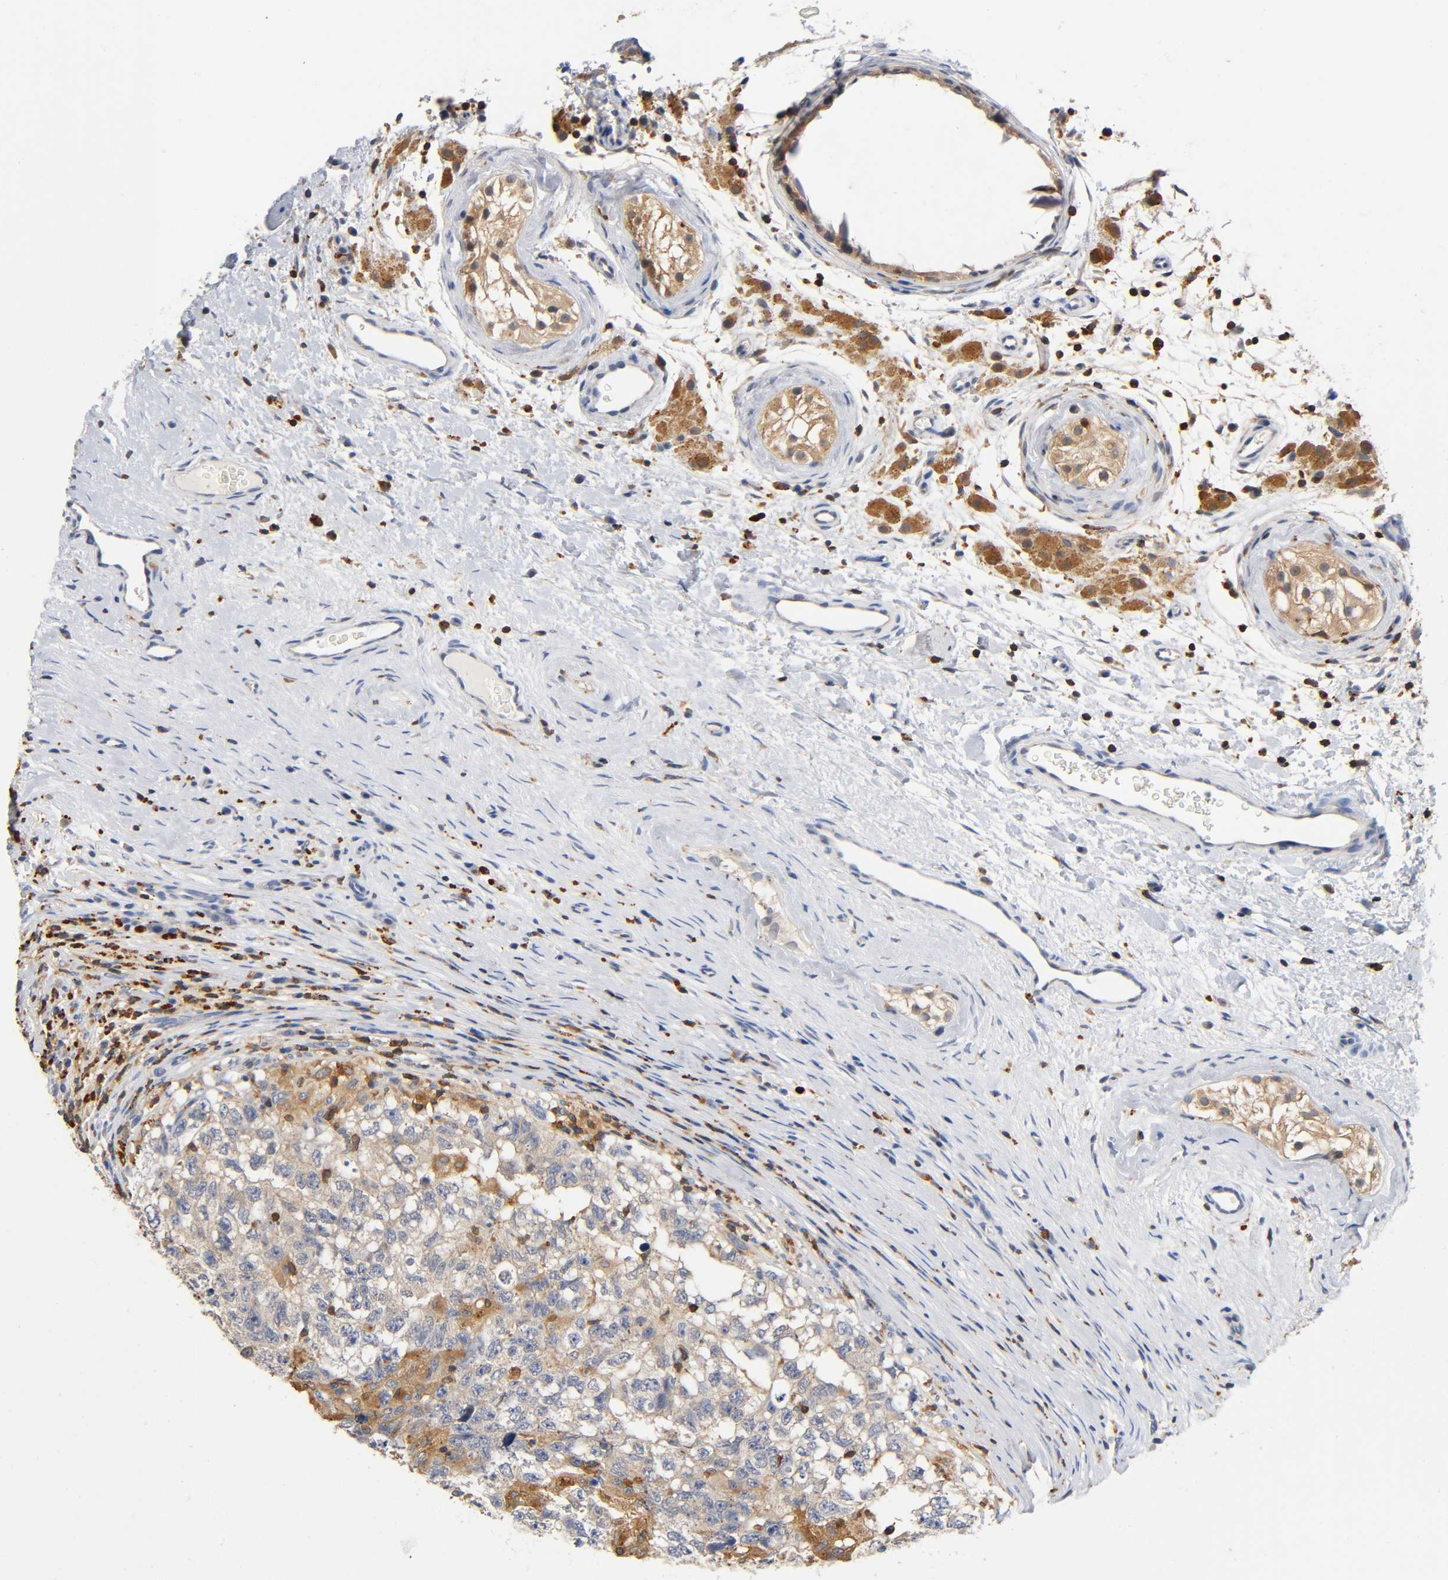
{"staining": {"intensity": "negative", "quantity": "none", "location": "none"}, "tissue": "testis cancer", "cell_type": "Tumor cells", "image_type": "cancer", "snomed": [{"axis": "morphology", "description": "Carcinoma, Embryonal, NOS"}, {"axis": "topography", "description": "Testis"}], "caption": "Micrograph shows no significant protein staining in tumor cells of embryonal carcinoma (testis).", "gene": "UCKL1", "patient": {"sex": "male", "age": 21}}